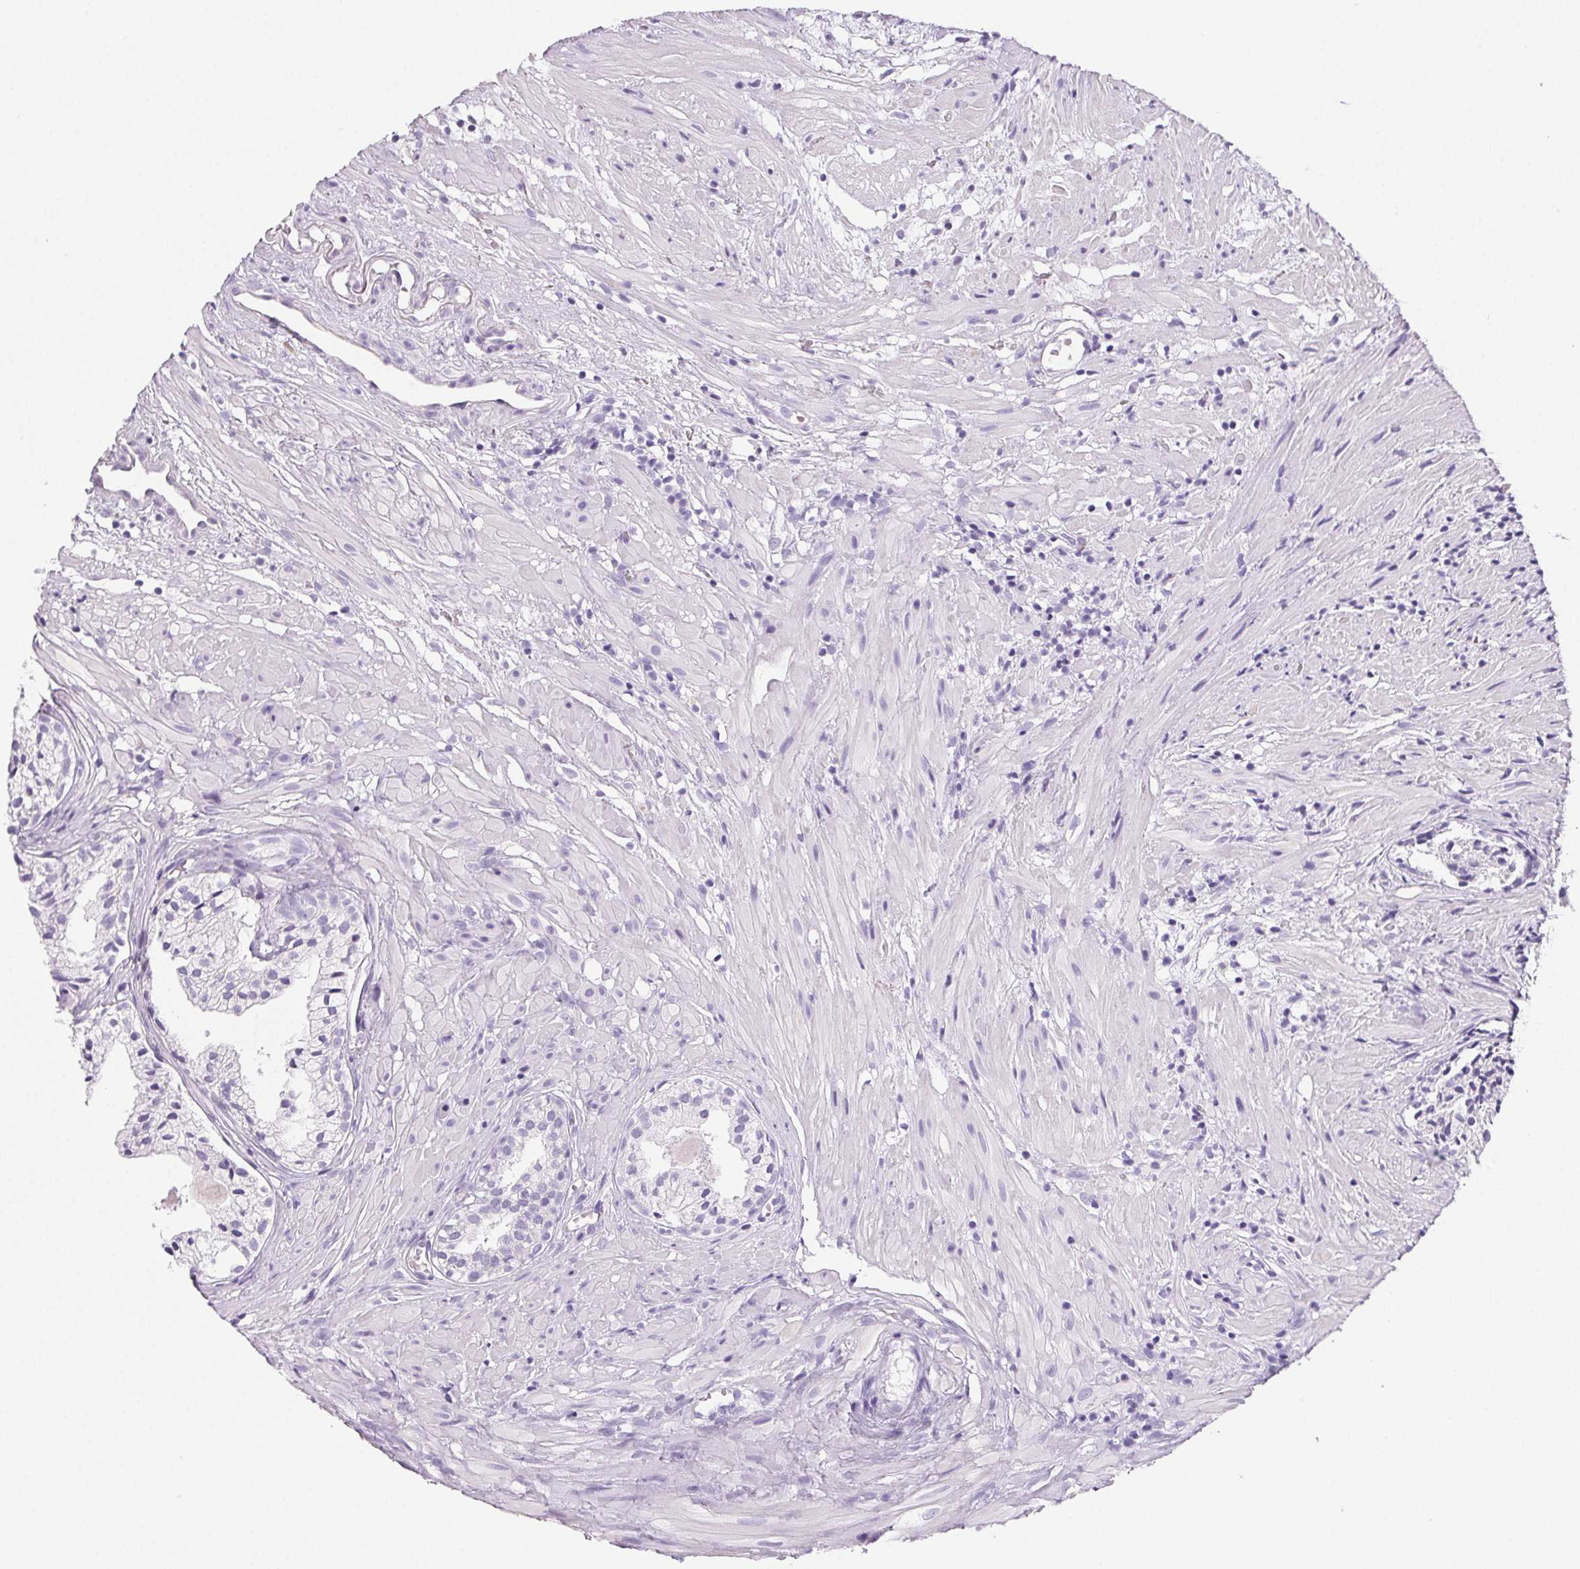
{"staining": {"intensity": "negative", "quantity": "none", "location": "none"}, "tissue": "prostate cancer", "cell_type": "Tumor cells", "image_type": "cancer", "snomed": [{"axis": "morphology", "description": "Adenocarcinoma, High grade"}, {"axis": "topography", "description": "Prostate"}], "caption": "Immunohistochemistry of adenocarcinoma (high-grade) (prostate) exhibits no expression in tumor cells.", "gene": "PRSS3", "patient": {"sex": "male", "age": 58}}